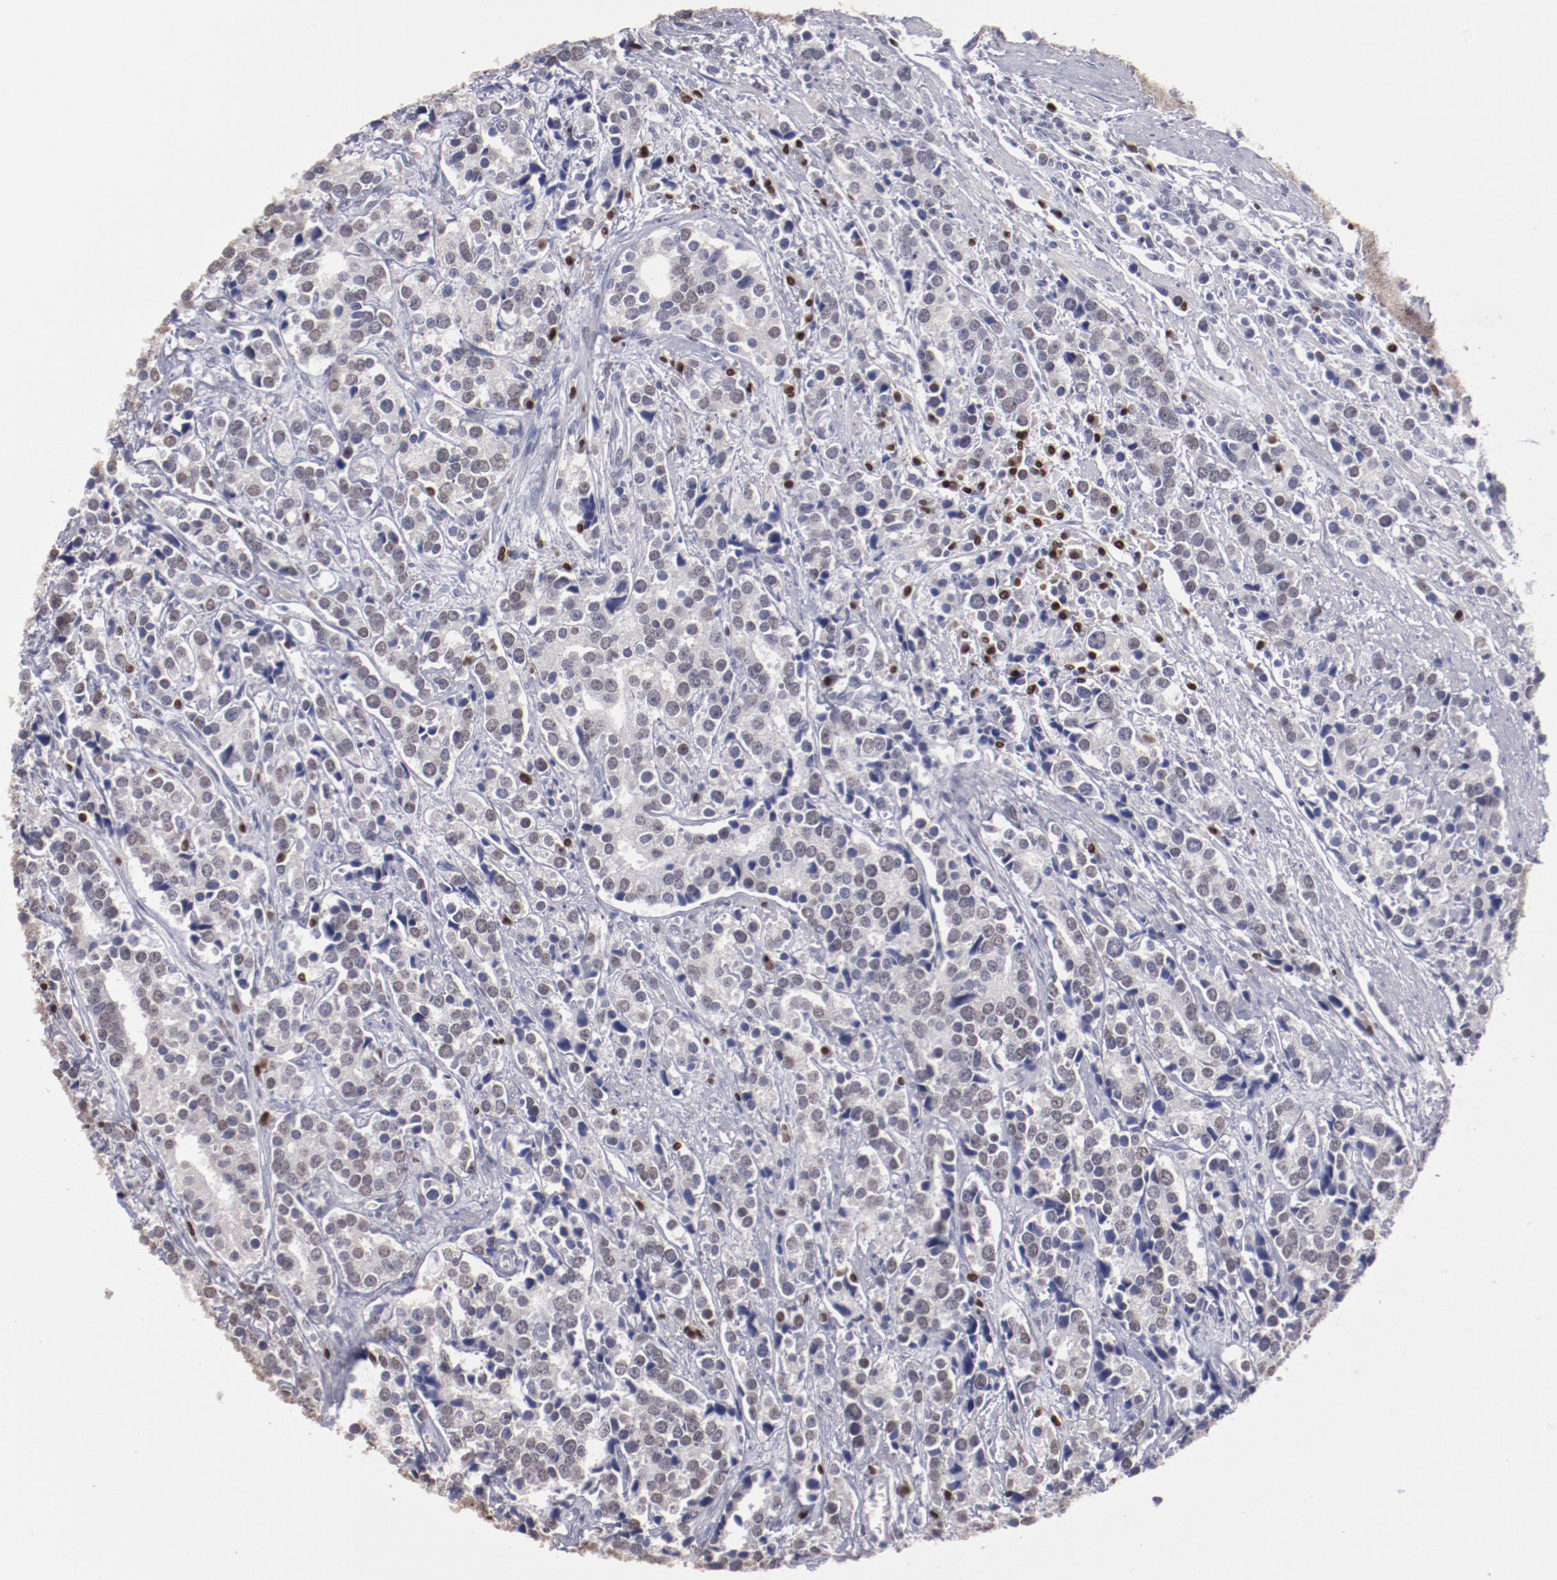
{"staining": {"intensity": "weak", "quantity": "<25%", "location": "nuclear"}, "tissue": "prostate cancer", "cell_type": "Tumor cells", "image_type": "cancer", "snomed": [{"axis": "morphology", "description": "Adenocarcinoma, High grade"}, {"axis": "topography", "description": "Prostate"}], "caption": "Histopathology image shows no significant protein expression in tumor cells of adenocarcinoma (high-grade) (prostate).", "gene": "IRF4", "patient": {"sex": "male", "age": 71}}